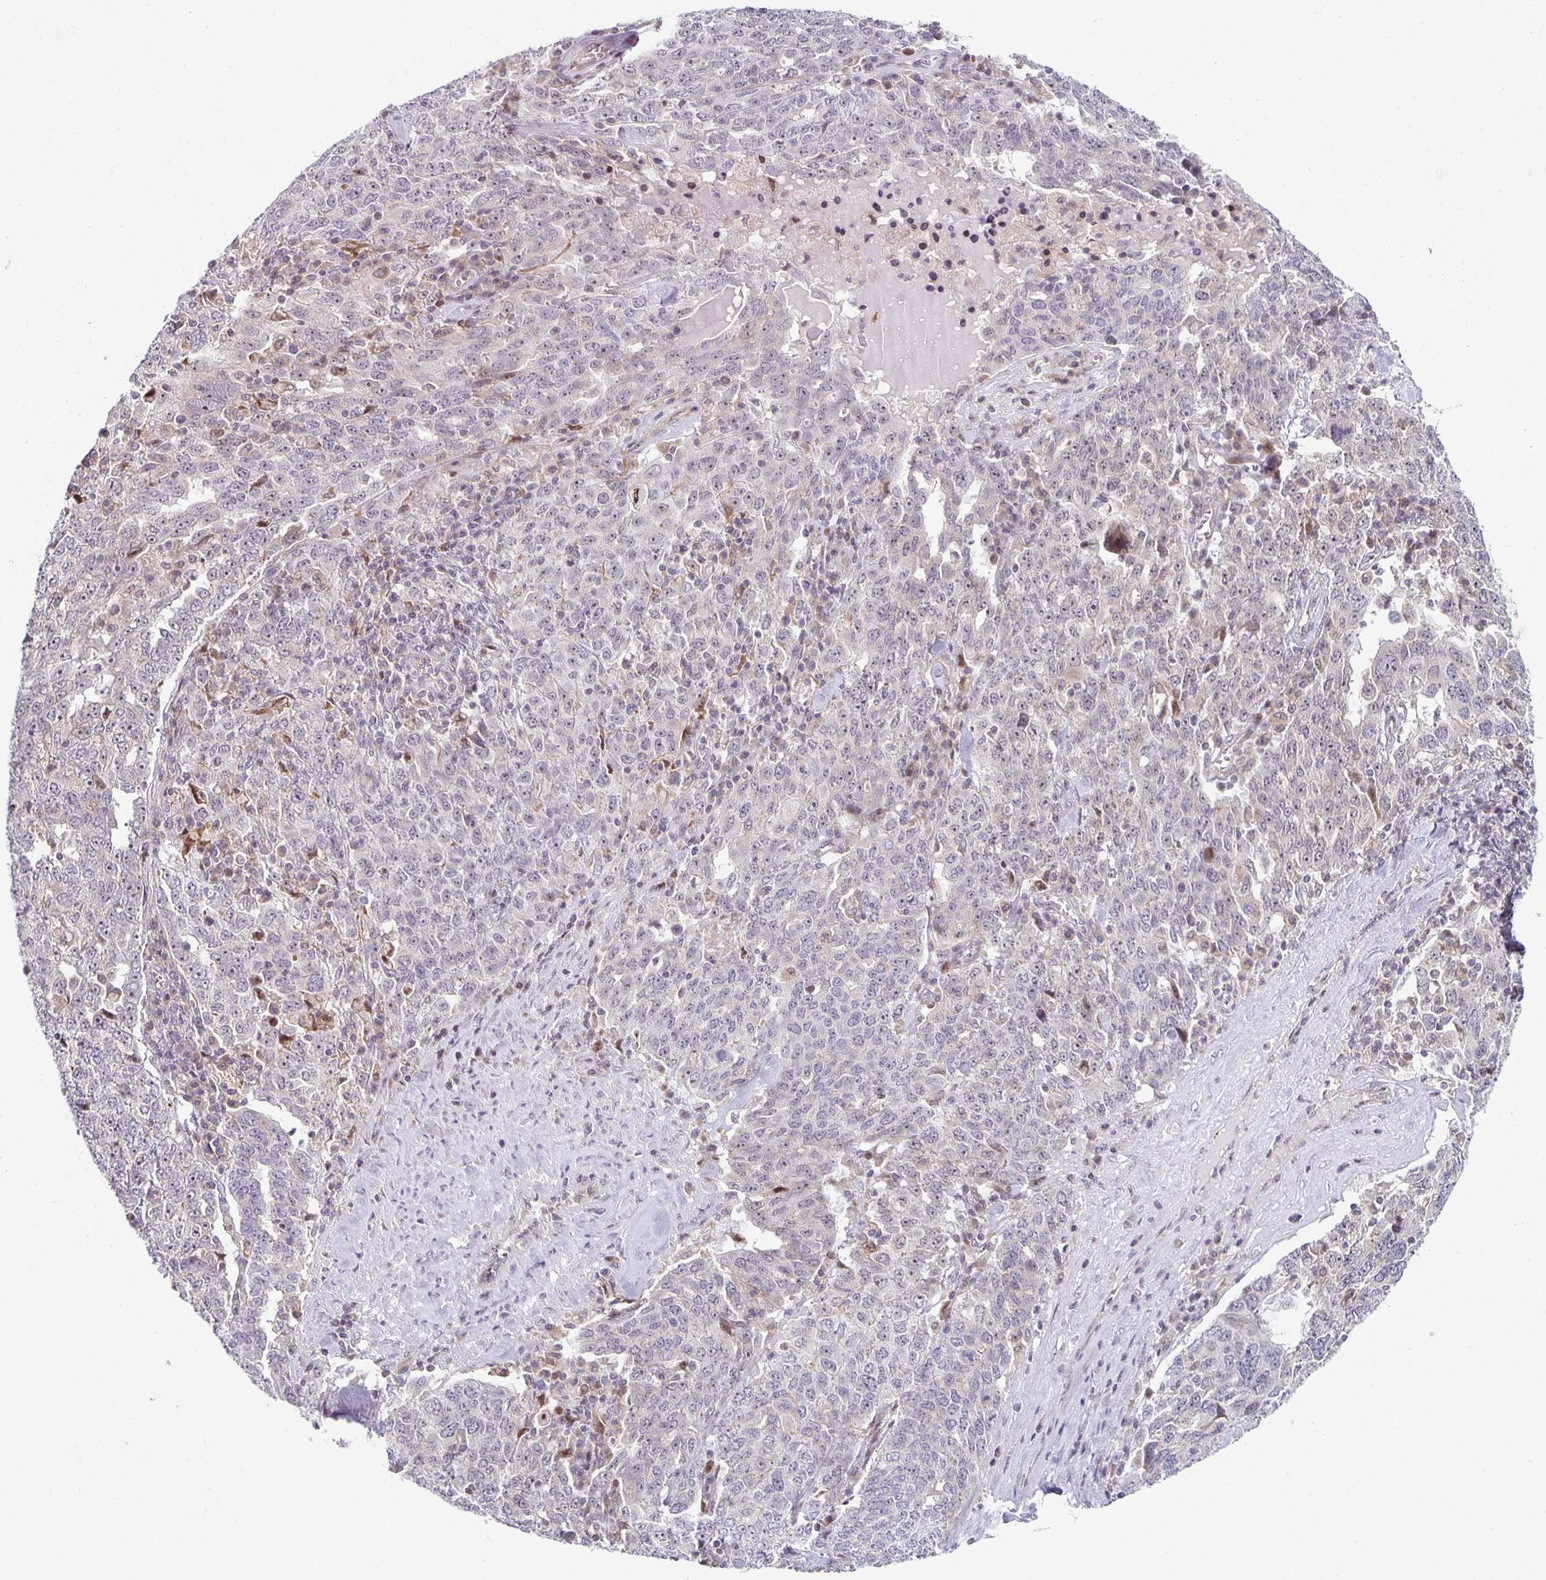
{"staining": {"intensity": "negative", "quantity": "none", "location": "none"}, "tissue": "ovarian cancer", "cell_type": "Tumor cells", "image_type": "cancer", "snomed": [{"axis": "morphology", "description": "Carcinoma, endometroid"}, {"axis": "topography", "description": "Ovary"}], "caption": "There is no significant expression in tumor cells of endometroid carcinoma (ovarian). (Immunohistochemistry, brightfield microscopy, high magnification).", "gene": "HCFC1R1", "patient": {"sex": "female", "age": 62}}